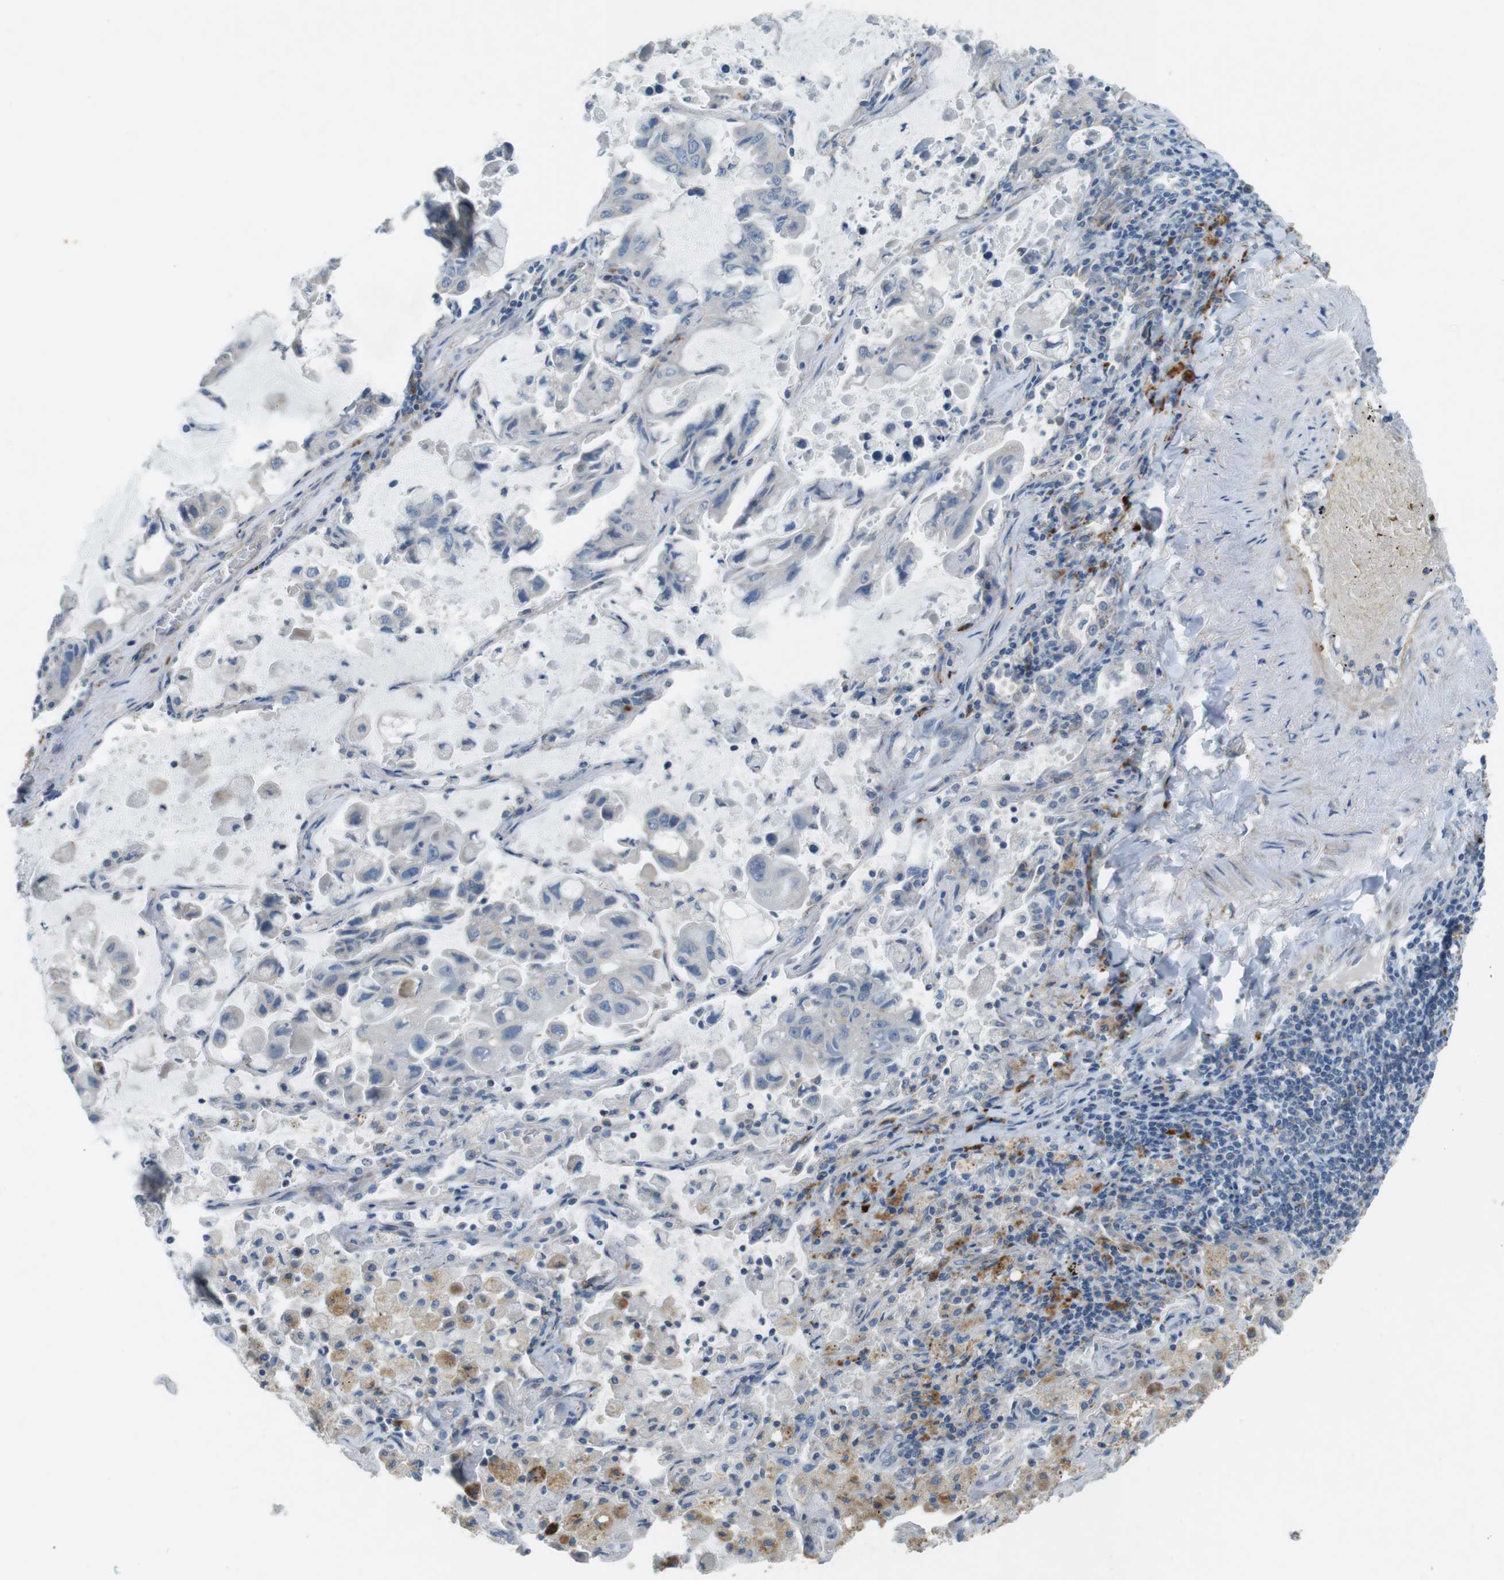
{"staining": {"intensity": "negative", "quantity": "none", "location": "none"}, "tissue": "lung cancer", "cell_type": "Tumor cells", "image_type": "cancer", "snomed": [{"axis": "morphology", "description": "Adenocarcinoma, NOS"}, {"axis": "topography", "description": "Lung"}], "caption": "IHC of human lung cancer reveals no staining in tumor cells.", "gene": "TYW1", "patient": {"sex": "male", "age": 64}}